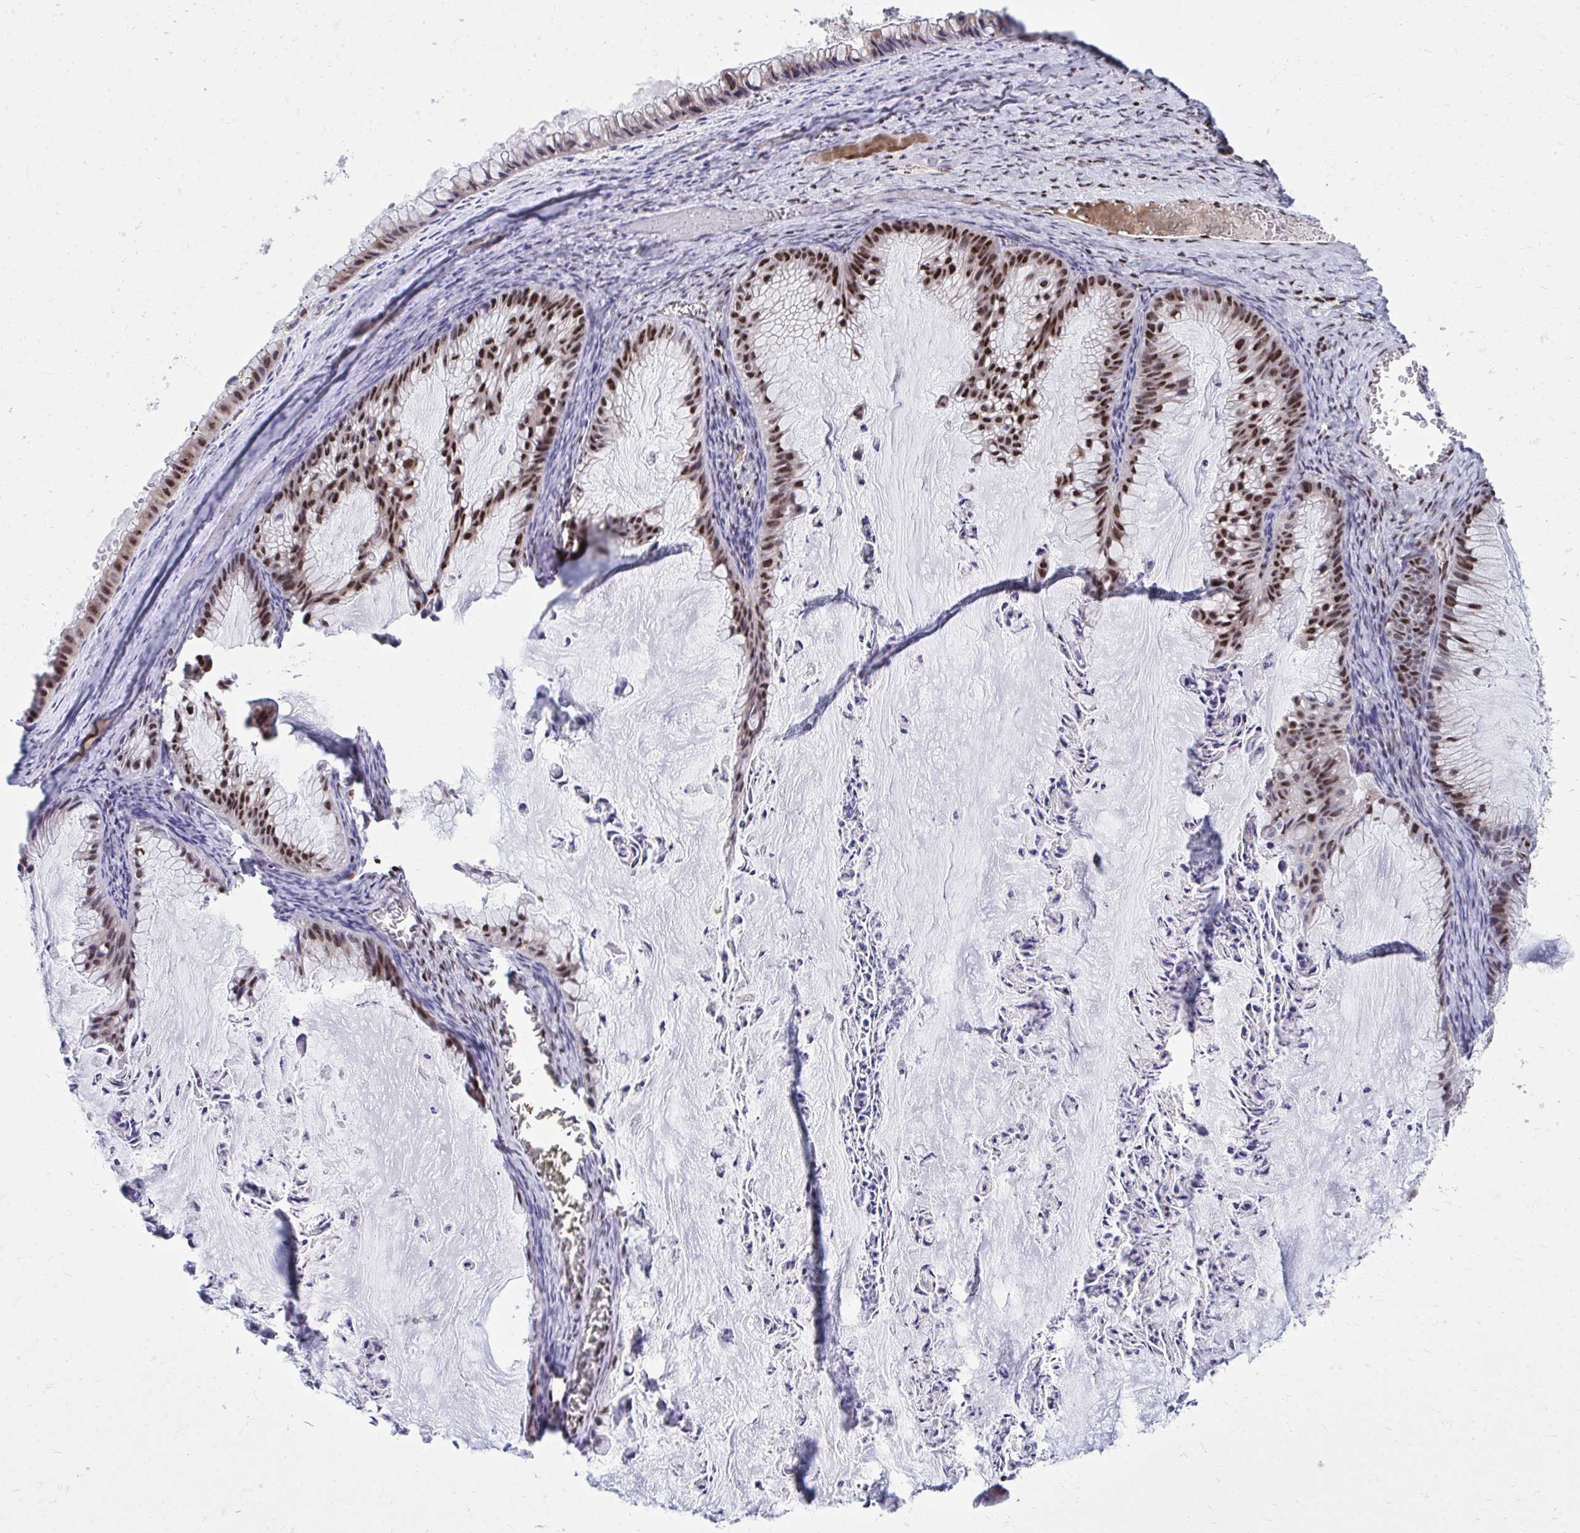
{"staining": {"intensity": "strong", "quantity": "25%-75%", "location": "nuclear"}, "tissue": "ovarian cancer", "cell_type": "Tumor cells", "image_type": "cancer", "snomed": [{"axis": "morphology", "description": "Cystadenocarcinoma, mucinous, NOS"}, {"axis": "topography", "description": "Ovary"}], "caption": "Brown immunohistochemical staining in ovarian cancer displays strong nuclear positivity in approximately 25%-75% of tumor cells.", "gene": "C14orf39", "patient": {"sex": "female", "age": 72}}